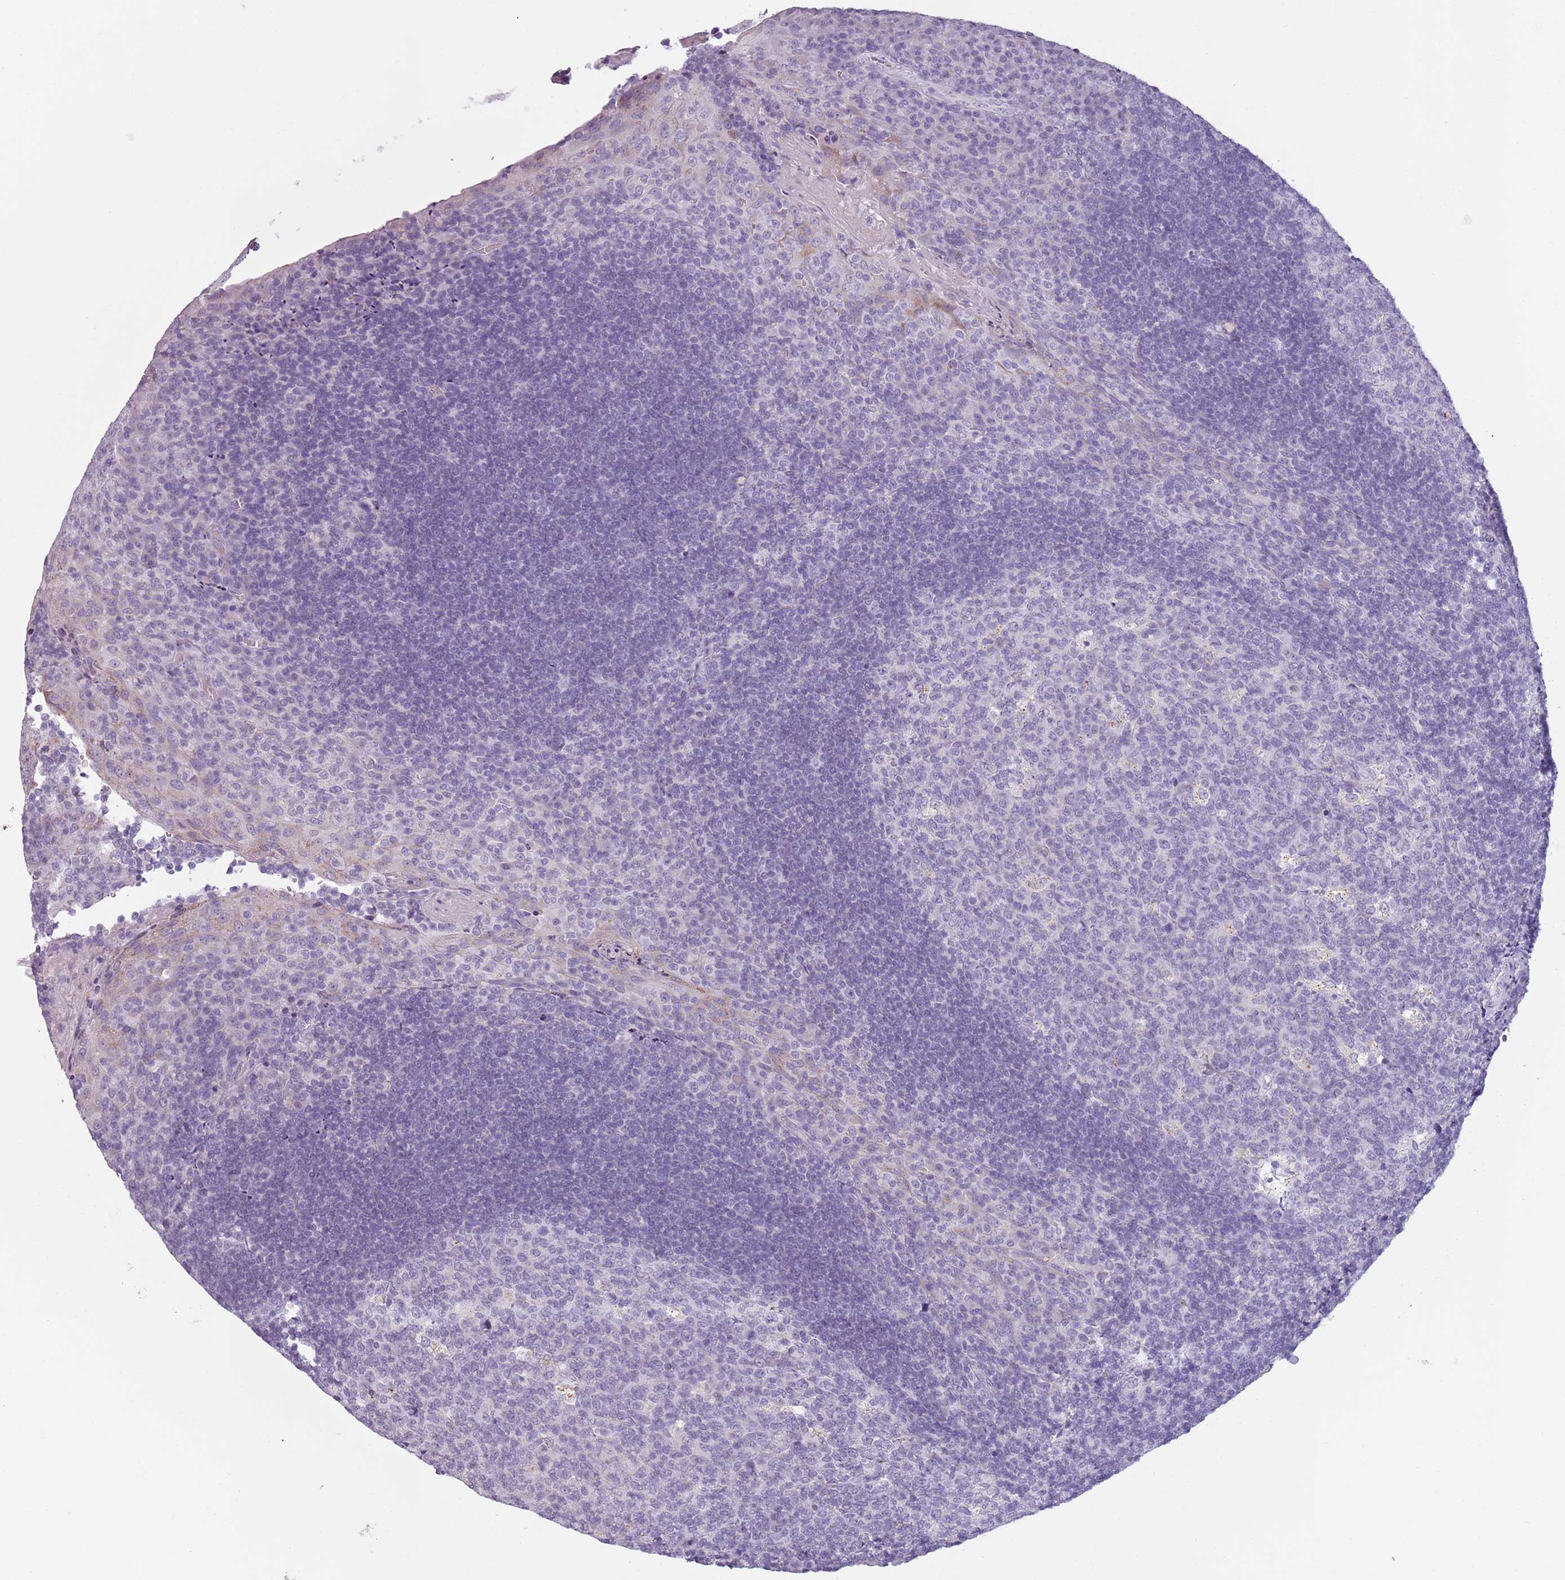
{"staining": {"intensity": "negative", "quantity": "none", "location": "none"}, "tissue": "tonsil", "cell_type": "Germinal center cells", "image_type": "normal", "snomed": [{"axis": "morphology", "description": "Normal tissue, NOS"}, {"axis": "topography", "description": "Tonsil"}], "caption": "This is an IHC micrograph of unremarkable tonsil. There is no expression in germinal center cells.", "gene": "MEGF8", "patient": {"sex": "male", "age": 17}}